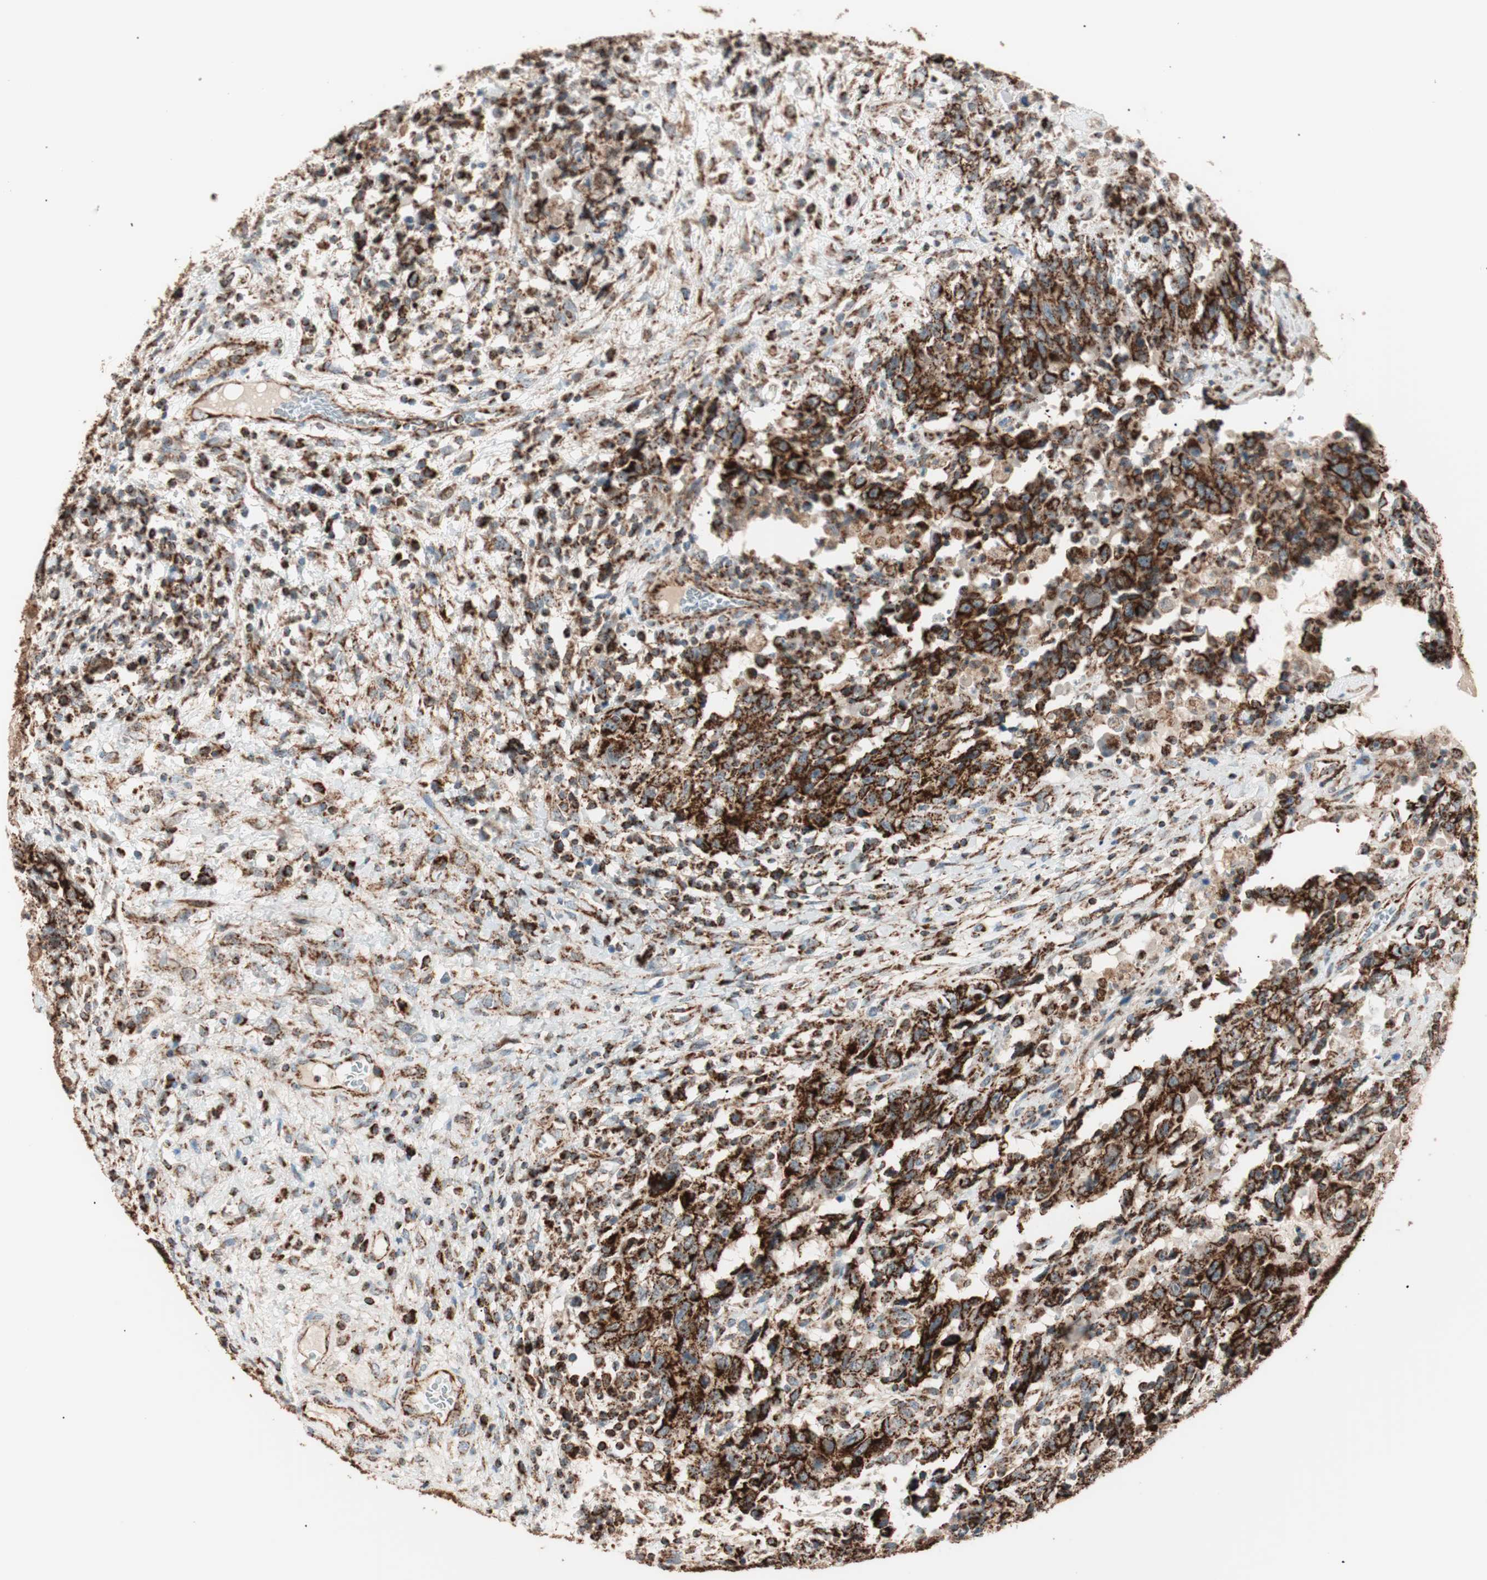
{"staining": {"intensity": "strong", "quantity": ">75%", "location": "cytoplasmic/membranous"}, "tissue": "testis cancer", "cell_type": "Tumor cells", "image_type": "cancer", "snomed": [{"axis": "morphology", "description": "Carcinoma, Embryonal, NOS"}, {"axis": "topography", "description": "Testis"}], "caption": "An image of human embryonal carcinoma (testis) stained for a protein displays strong cytoplasmic/membranous brown staining in tumor cells. Immunohistochemistry (ihc) stains the protein of interest in brown and the nuclei are stained blue.", "gene": "TOMM22", "patient": {"sex": "male", "age": 26}}